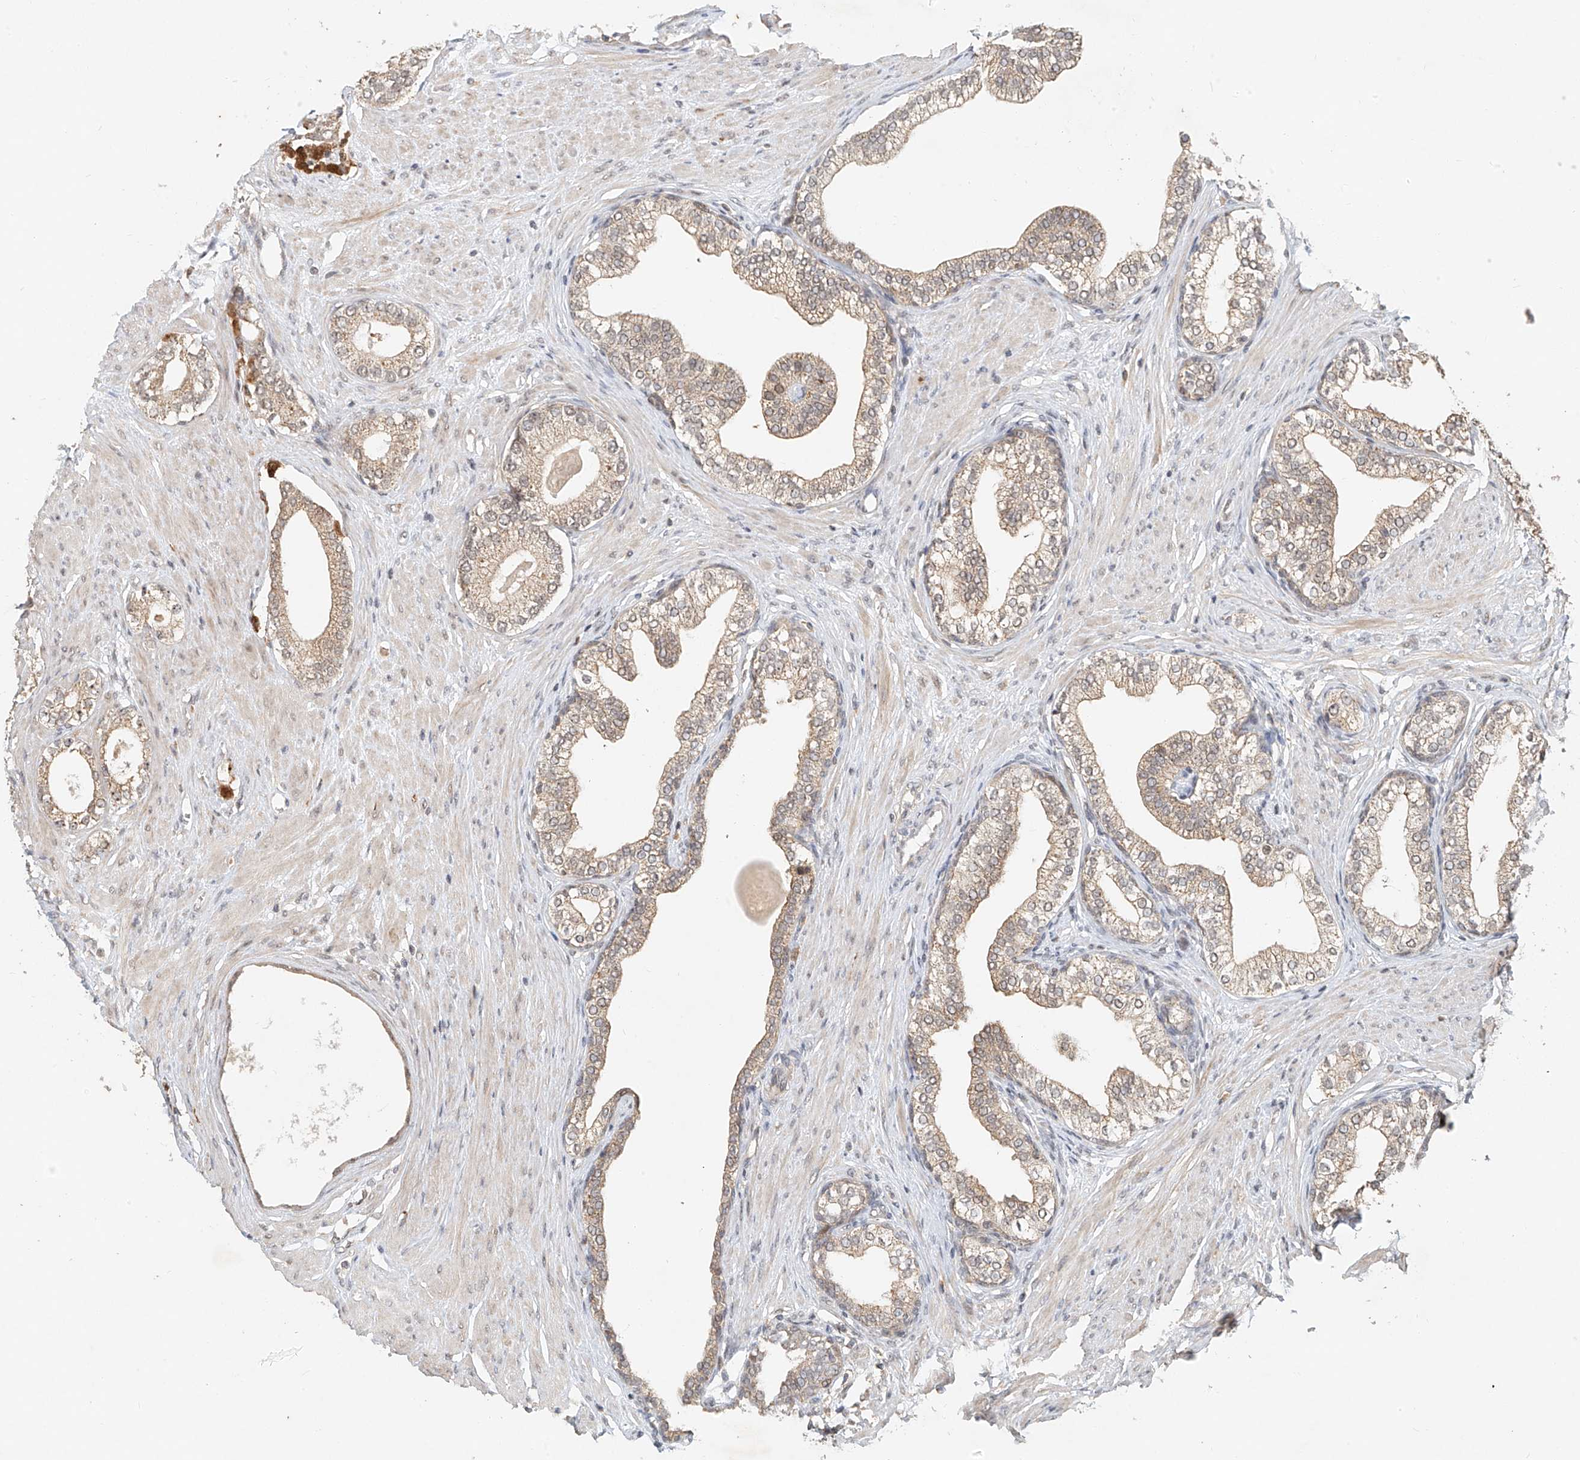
{"staining": {"intensity": "weak", "quantity": "25%-75%", "location": "cytoplasmic/membranous"}, "tissue": "prostate cancer", "cell_type": "Tumor cells", "image_type": "cancer", "snomed": [{"axis": "morphology", "description": "Adenocarcinoma, High grade"}, {"axis": "topography", "description": "Prostate"}], "caption": "This image reveals prostate cancer stained with immunohistochemistry (IHC) to label a protein in brown. The cytoplasmic/membranous of tumor cells show weak positivity for the protein. Nuclei are counter-stained blue.", "gene": "SYTL3", "patient": {"sex": "male", "age": 63}}